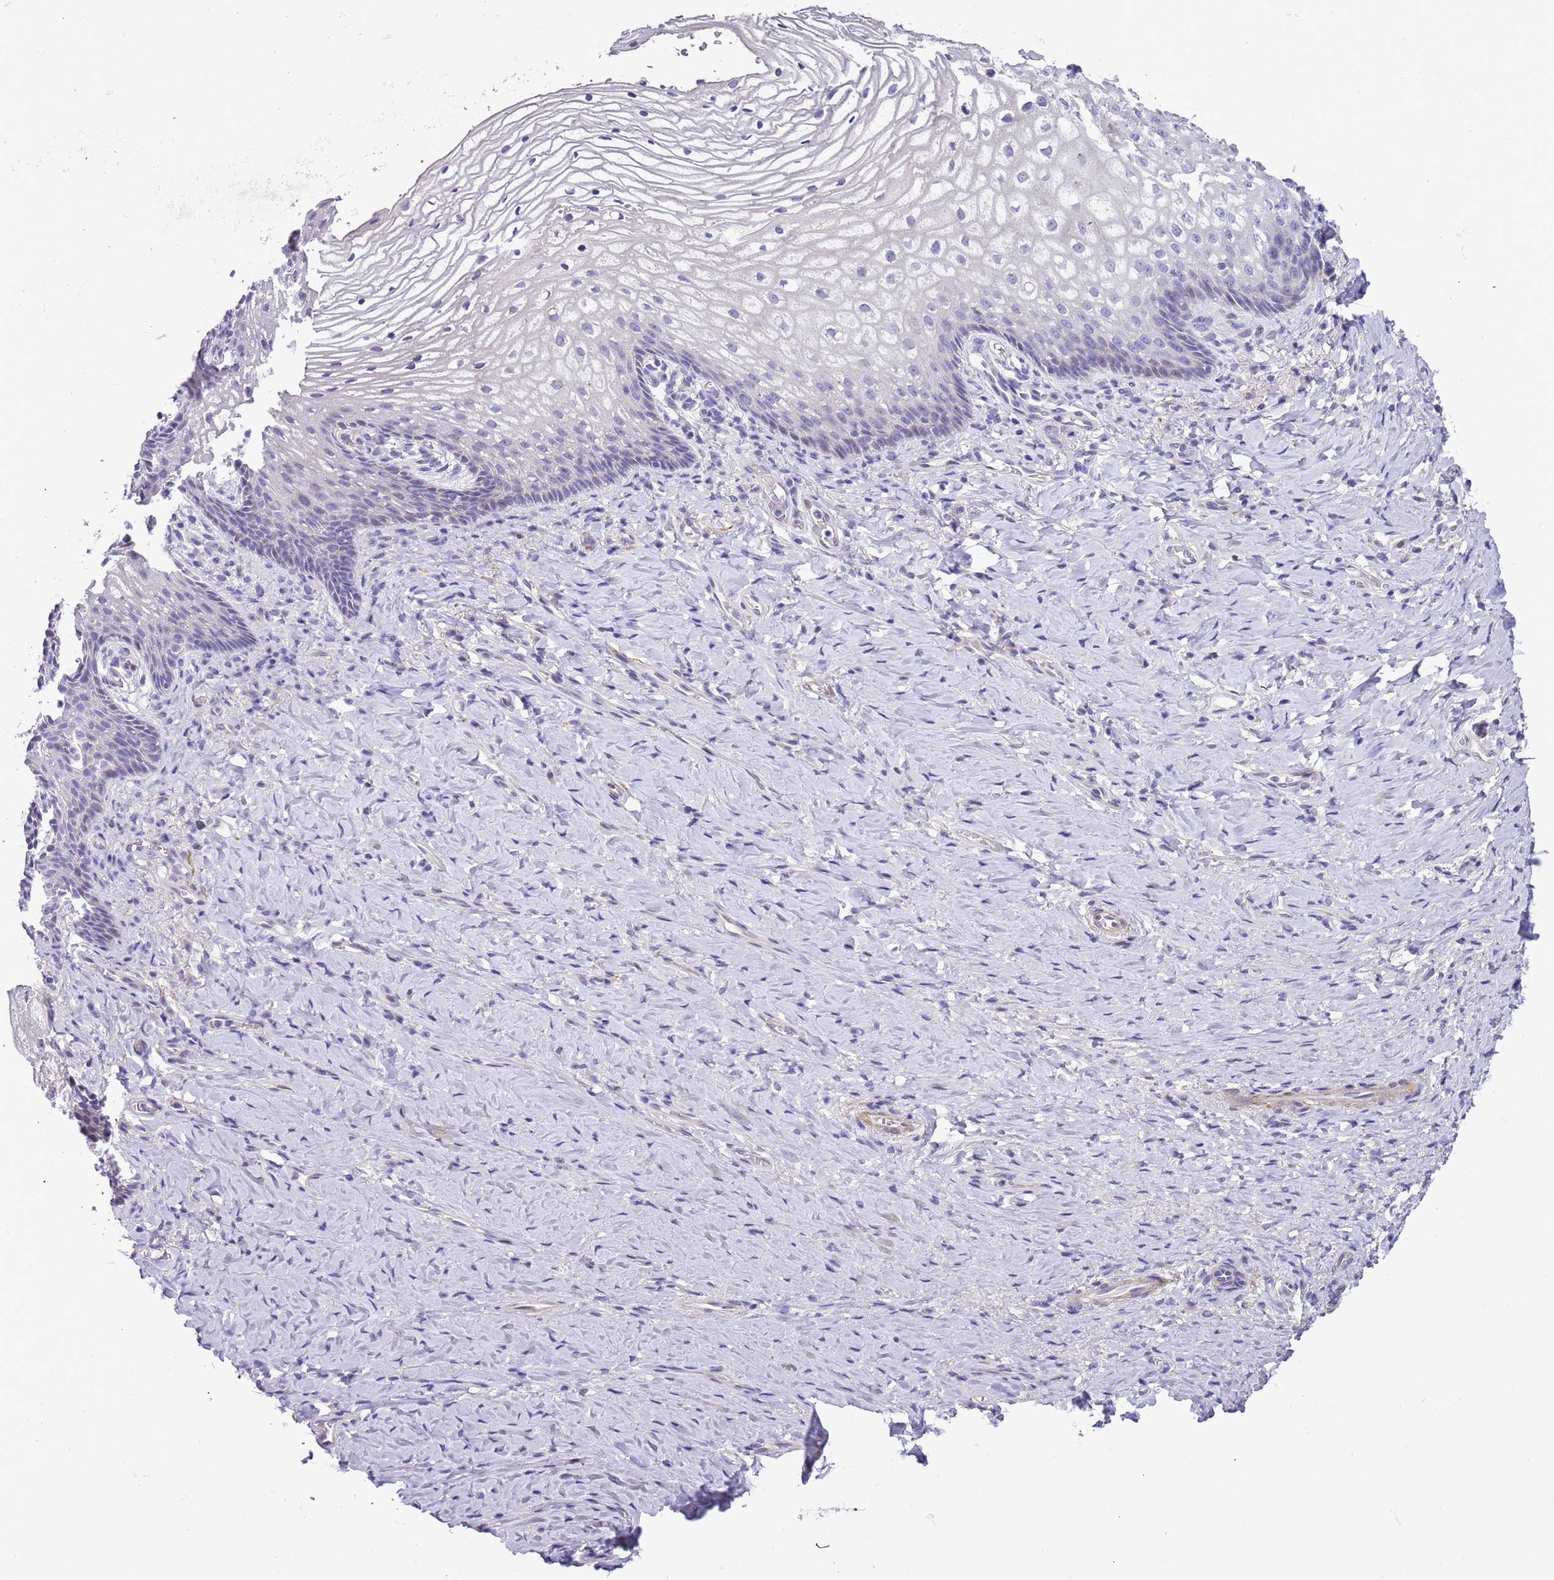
{"staining": {"intensity": "negative", "quantity": "none", "location": "none"}, "tissue": "vagina", "cell_type": "Squamous epithelial cells", "image_type": "normal", "snomed": [{"axis": "morphology", "description": "Normal tissue, NOS"}, {"axis": "topography", "description": "Vagina"}], "caption": "The IHC micrograph has no significant staining in squamous epithelial cells of vagina.", "gene": "PLEKHH1", "patient": {"sex": "female", "age": 60}}